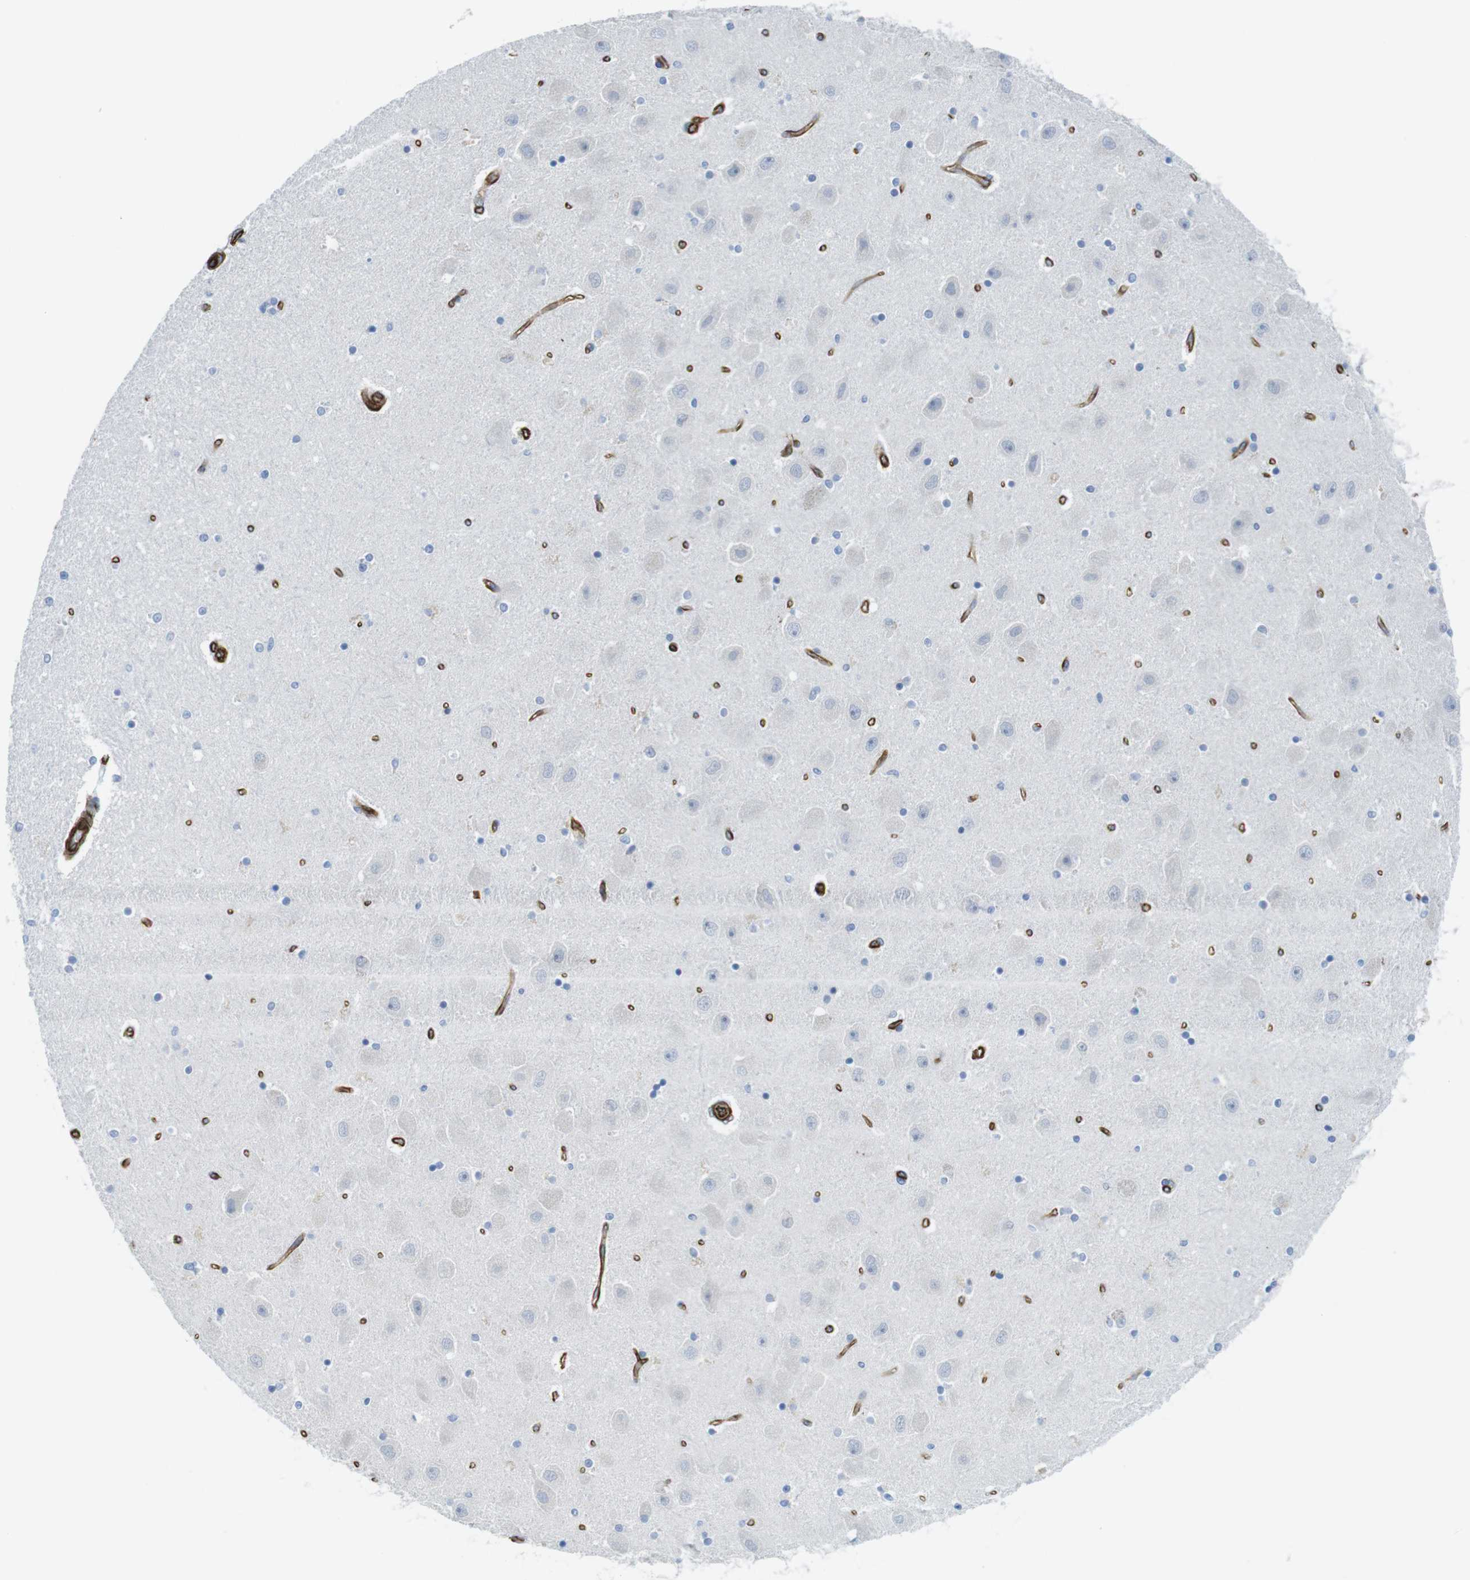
{"staining": {"intensity": "negative", "quantity": "none", "location": "none"}, "tissue": "hippocampus", "cell_type": "Glial cells", "image_type": "normal", "snomed": [{"axis": "morphology", "description": "Normal tissue, NOS"}, {"axis": "topography", "description": "Hippocampus"}], "caption": "DAB (3,3'-diaminobenzidine) immunohistochemical staining of normal hippocampus displays no significant expression in glial cells. The staining was performed using DAB to visualize the protein expression in brown, while the nuclei were stained in blue with hematoxylin (Magnification: 20x).", "gene": "RALGPS1", "patient": {"sex": "female", "age": 54}}